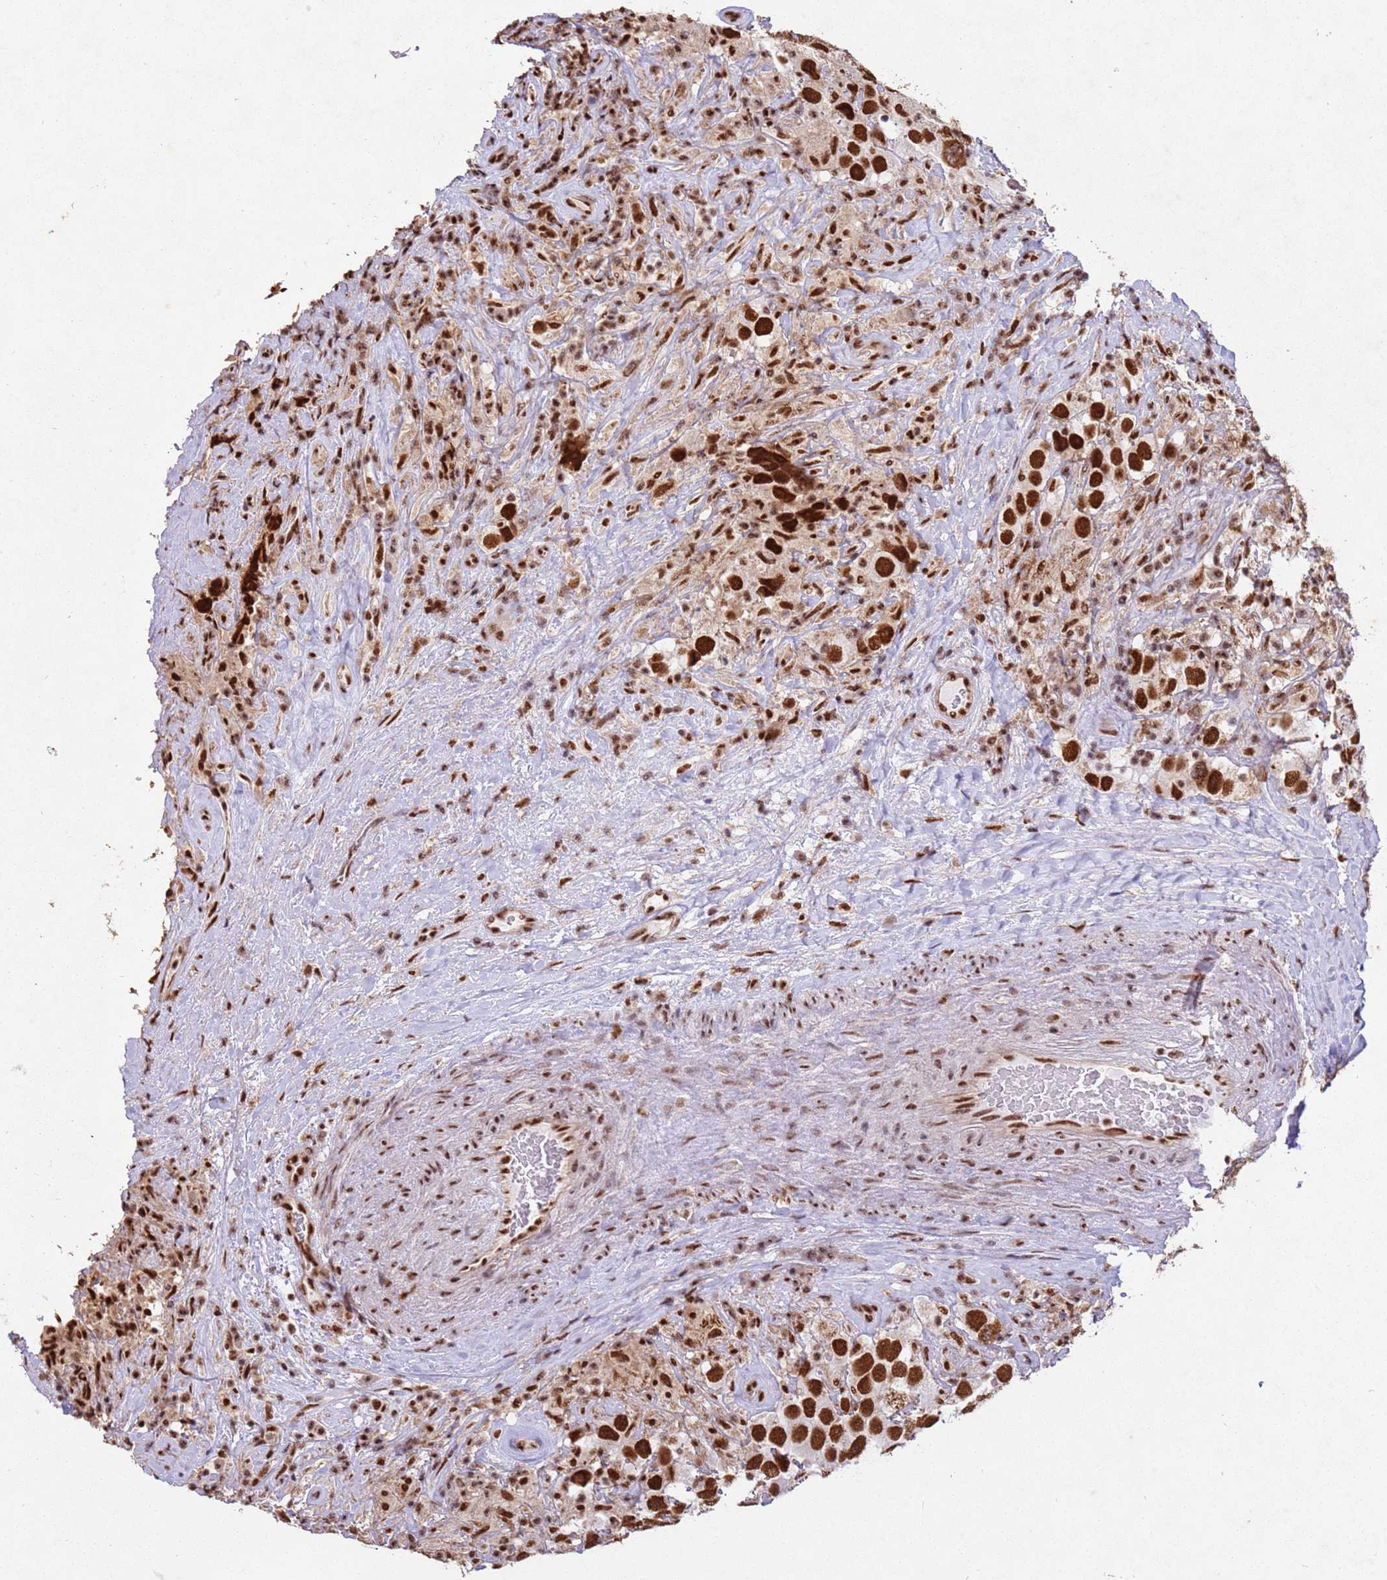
{"staining": {"intensity": "strong", "quantity": ">75%", "location": "nuclear"}, "tissue": "testis cancer", "cell_type": "Tumor cells", "image_type": "cancer", "snomed": [{"axis": "morphology", "description": "Seminoma, NOS"}, {"axis": "topography", "description": "Testis"}], "caption": "Immunohistochemistry photomicrograph of neoplastic tissue: human testis seminoma stained using IHC reveals high levels of strong protein expression localized specifically in the nuclear of tumor cells, appearing as a nuclear brown color.", "gene": "ESF1", "patient": {"sex": "male", "age": 49}}